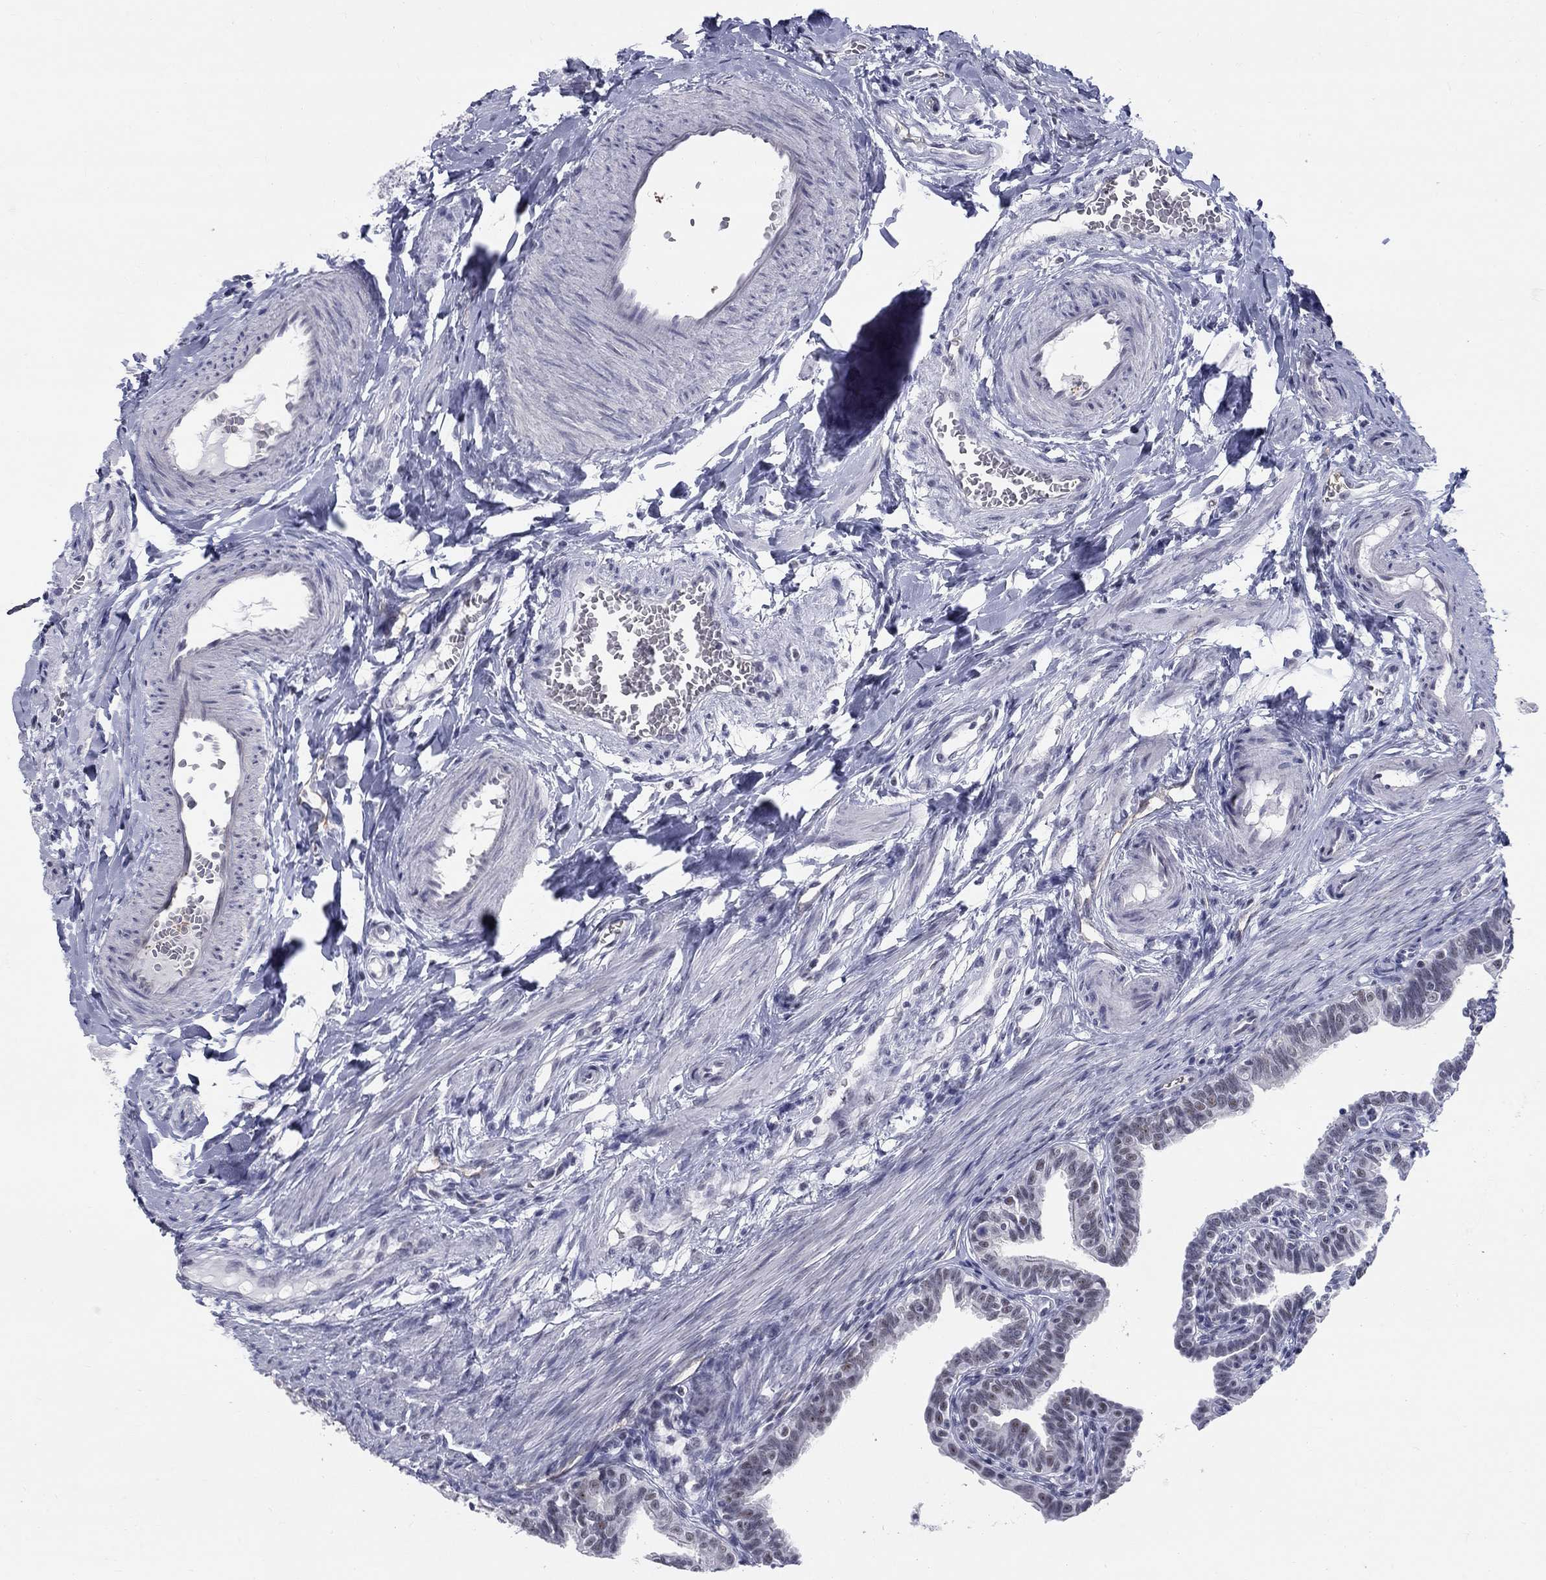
{"staining": {"intensity": "weak", "quantity": "<25%", "location": "nuclear"}, "tissue": "fallopian tube", "cell_type": "Glandular cells", "image_type": "normal", "snomed": [{"axis": "morphology", "description": "Normal tissue, NOS"}, {"axis": "topography", "description": "Fallopian tube"}], "caption": "Immunohistochemistry photomicrograph of benign fallopian tube: fallopian tube stained with DAB (3,3'-diaminobenzidine) displays no significant protein positivity in glandular cells. The staining was performed using DAB to visualize the protein expression in brown, while the nuclei were stained in blue with hematoxylin (Magnification: 20x).", "gene": "DMTN", "patient": {"sex": "female", "age": 36}}